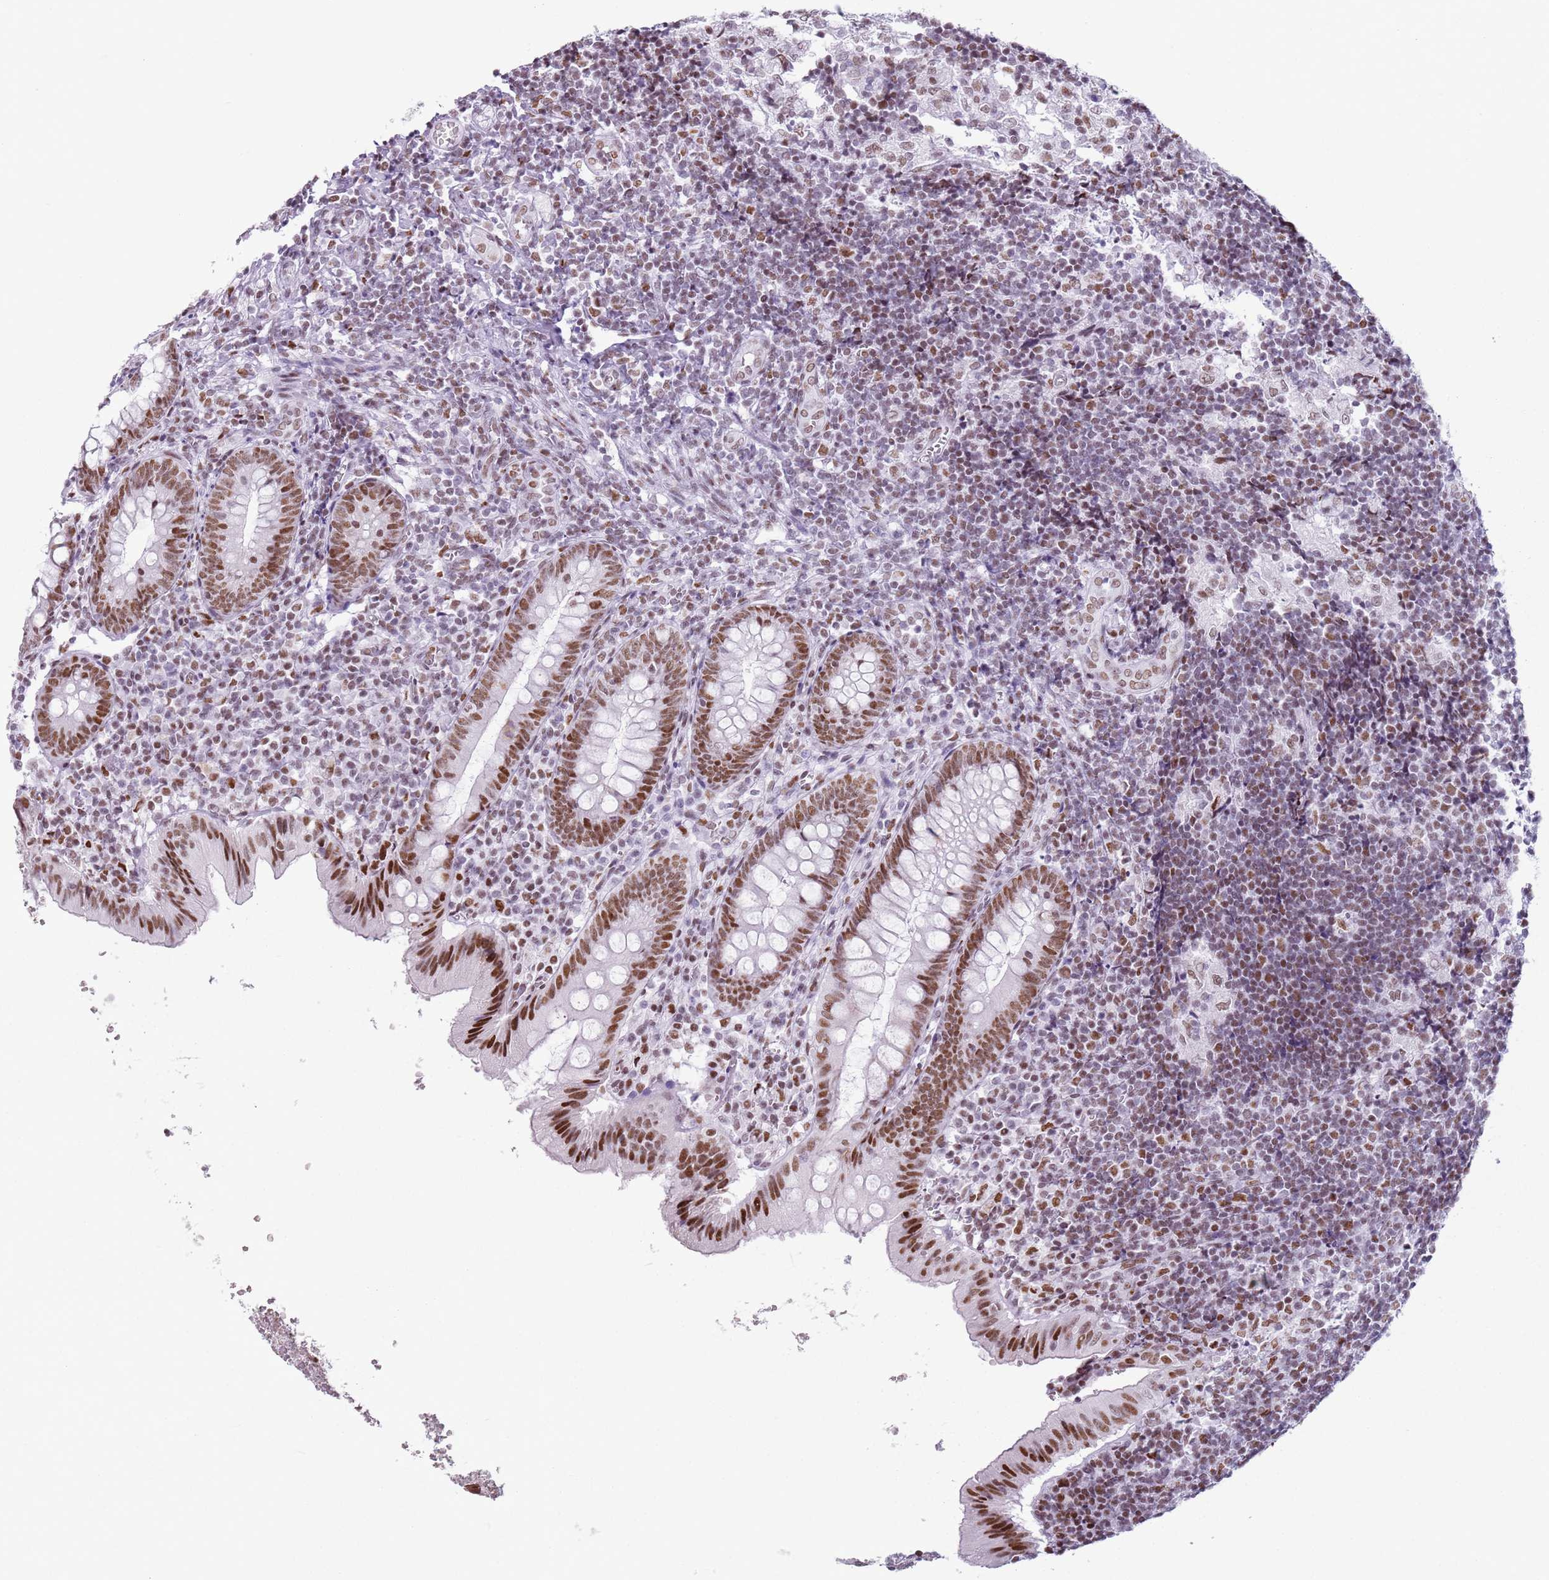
{"staining": {"intensity": "moderate", "quantity": ">75%", "location": "nuclear"}, "tissue": "appendix", "cell_type": "Glandular cells", "image_type": "normal", "snomed": [{"axis": "morphology", "description": "Normal tissue, NOS"}, {"axis": "topography", "description": "Appendix"}], "caption": "Moderate nuclear expression for a protein is present in approximately >75% of glandular cells of benign appendix using immunohistochemistry.", "gene": "FAM104B", "patient": {"sex": "male", "age": 8}}